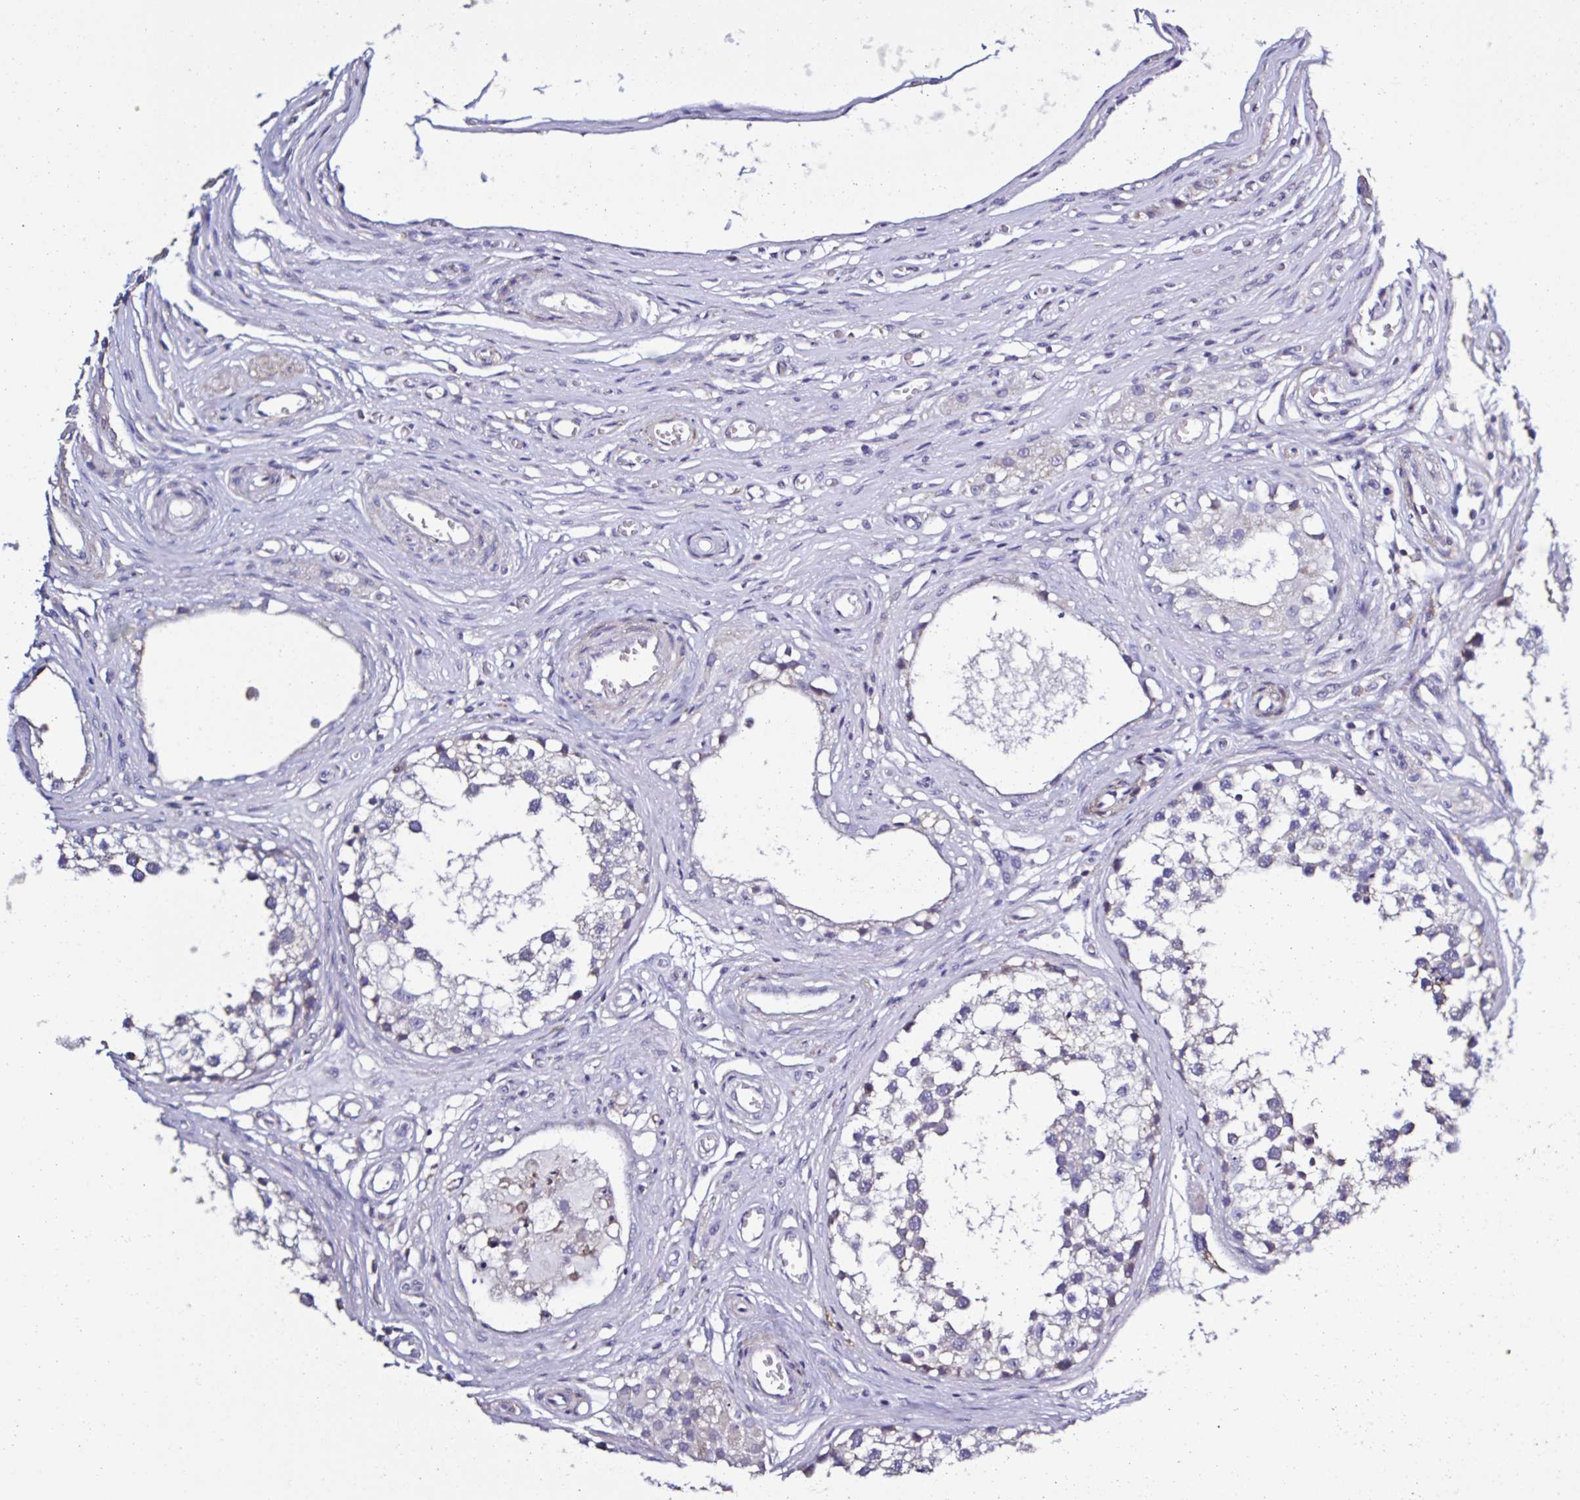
{"staining": {"intensity": "negative", "quantity": "none", "location": "none"}, "tissue": "testis", "cell_type": "Cells in seminiferous ducts", "image_type": "normal", "snomed": [{"axis": "morphology", "description": "Normal tissue, NOS"}, {"axis": "morphology", "description": "Seminoma, NOS"}, {"axis": "topography", "description": "Testis"}], "caption": "Testis was stained to show a protein in brown. There is no significant expression in cells in seminiferous ducts. Brightfield microscopy of immunohistochemistry (IHC) stained with DAB (3,3'-diaminobenzidine) (brown) and hematoxylin (blue), captured at high magnification.", "gene": "PLA2G4E", "patient": {"sex": "male", "age": 65}}